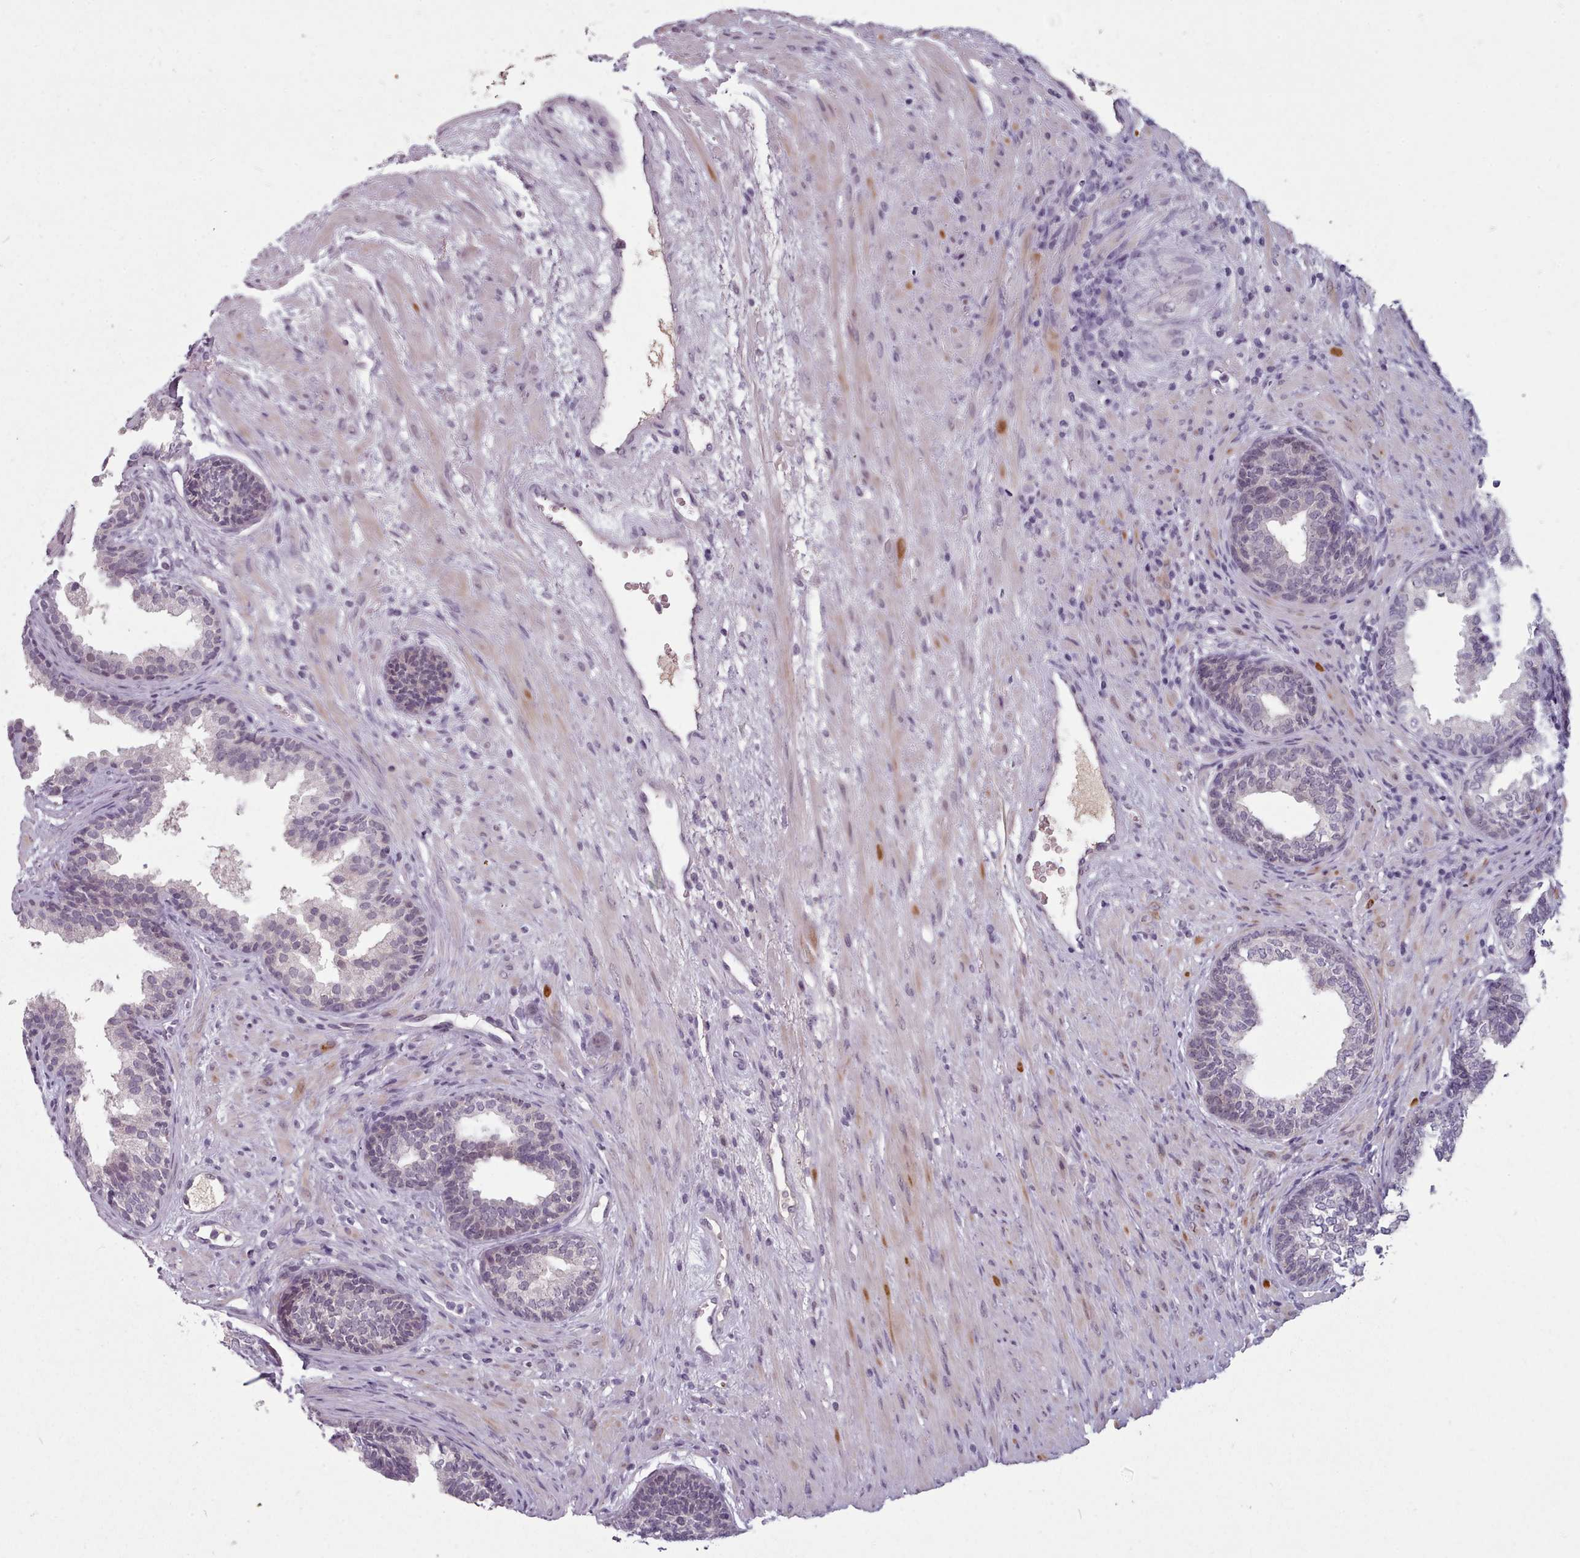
{"staining": {"intensity": "negative", "quantity": "none", "location": "none"}, "tissue": "prostate", "cell_type": "Glandular cells", "image_type": "normal", "snomed": [{"axis": "morphology", "description": "Normal tissue, NOS"}, {"axis": "topography", "description": "Prostate"}], "caption": "IHC image of unremarkable prostate: prostate stained with DAB displays no significant protein expression in glandular cells. (Stains: DAB (3,3'-diaminobenzidine) IHC with hematoxylin counter stain, Microscopy: brightfield microscopy at high magnification).", "gene": "PBX4", "patient": {"sex": "male", "age": 76}}